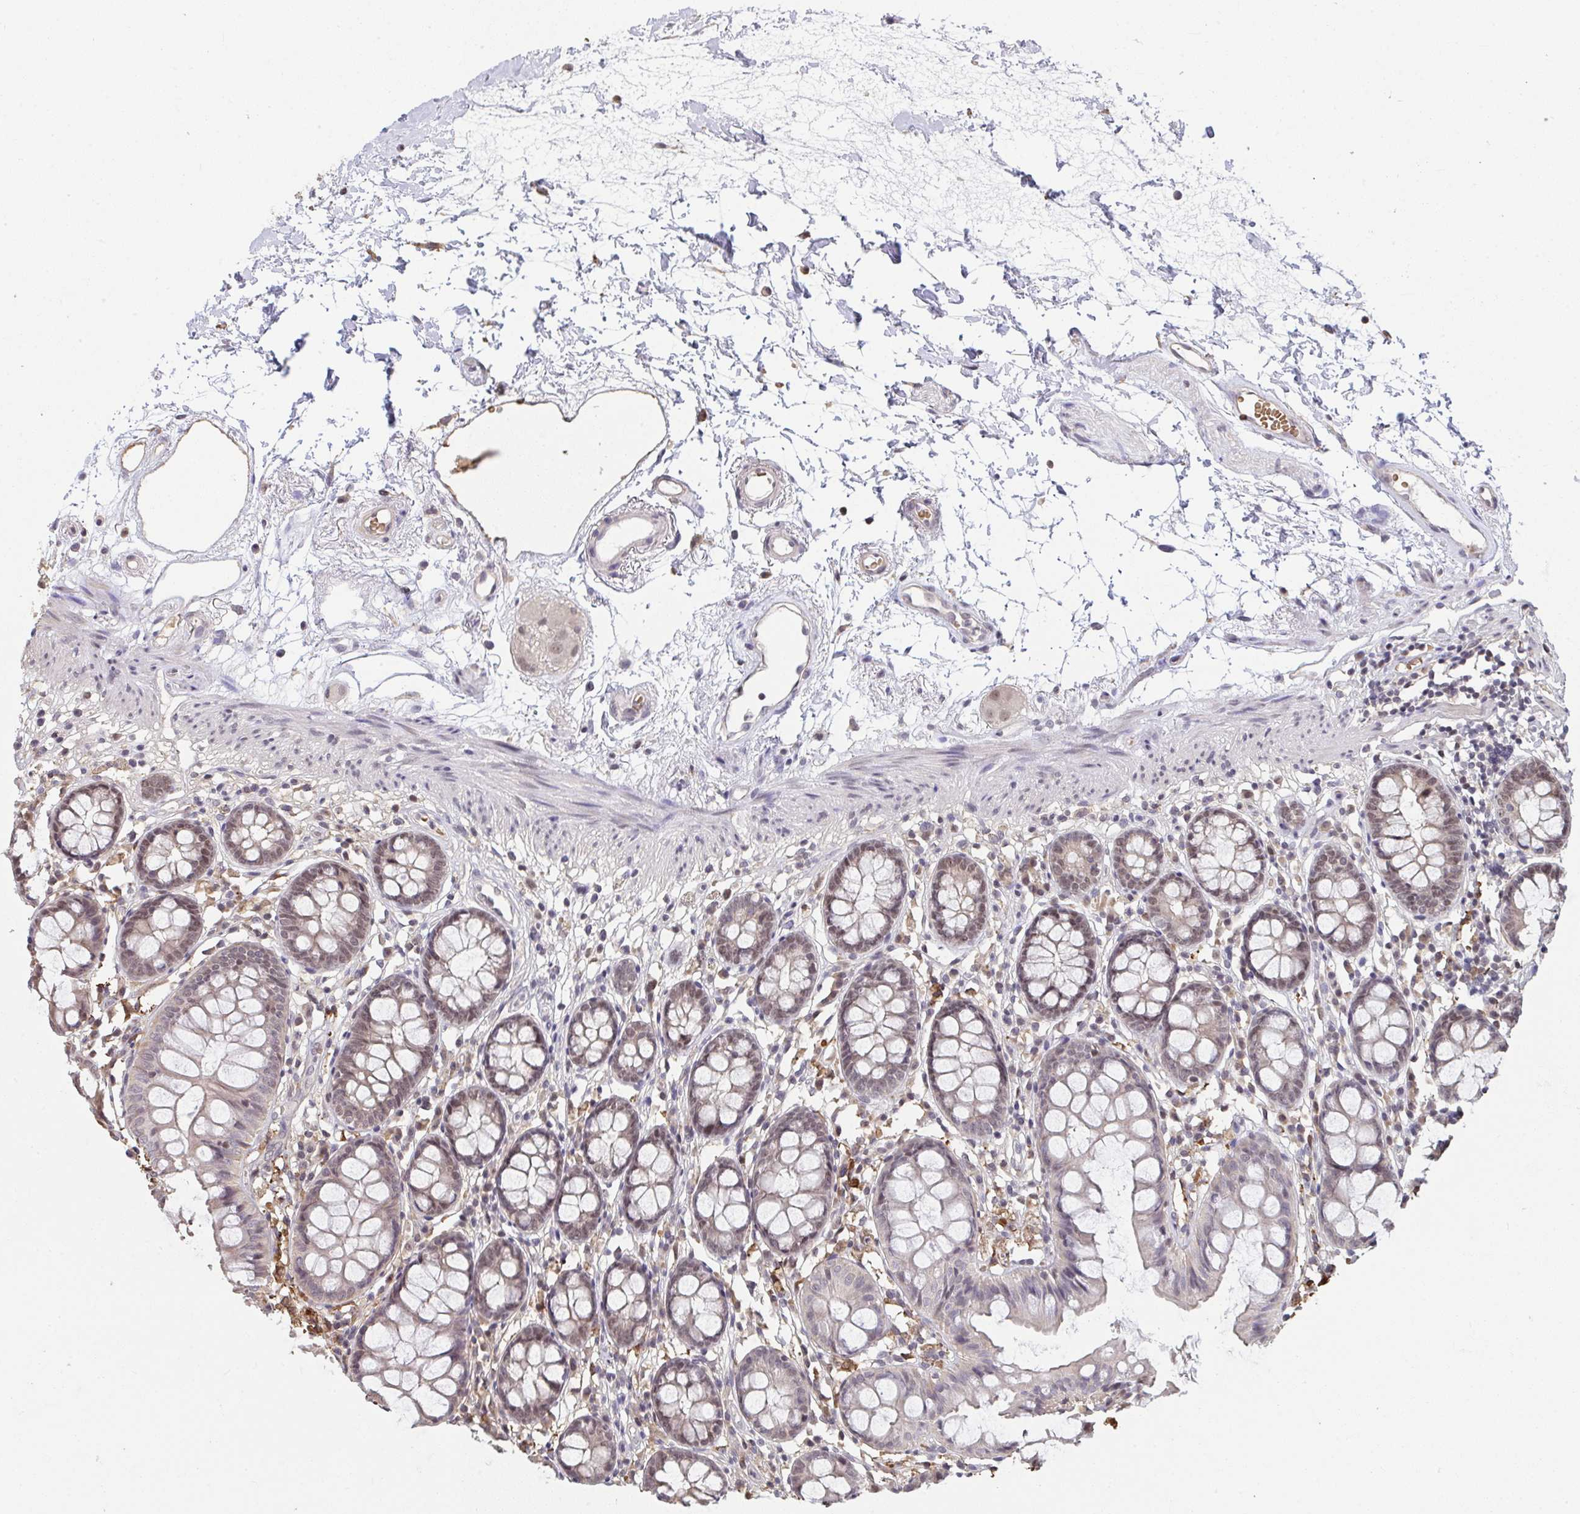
{"staining": {"intensity": "weak", "quantity": "25%-75%", "location": "cytoplasmic/membranous"}, "tissue": "colon", "cell_type": "Endothelial cells", "image_type": "normal", "snomed": [{"axis": "morphology", "description": "Normal tissue, NOS"}, {"axis": "topography", "description": "Colon"}], "caption": "Protein expression analysis of normal colon demonstrates weak cytoplasmic/membranous expression in approximately 25%-75% of endothelial cells.", "gene": "SAP30", "patient": {"sex": "female", "age": 84}}